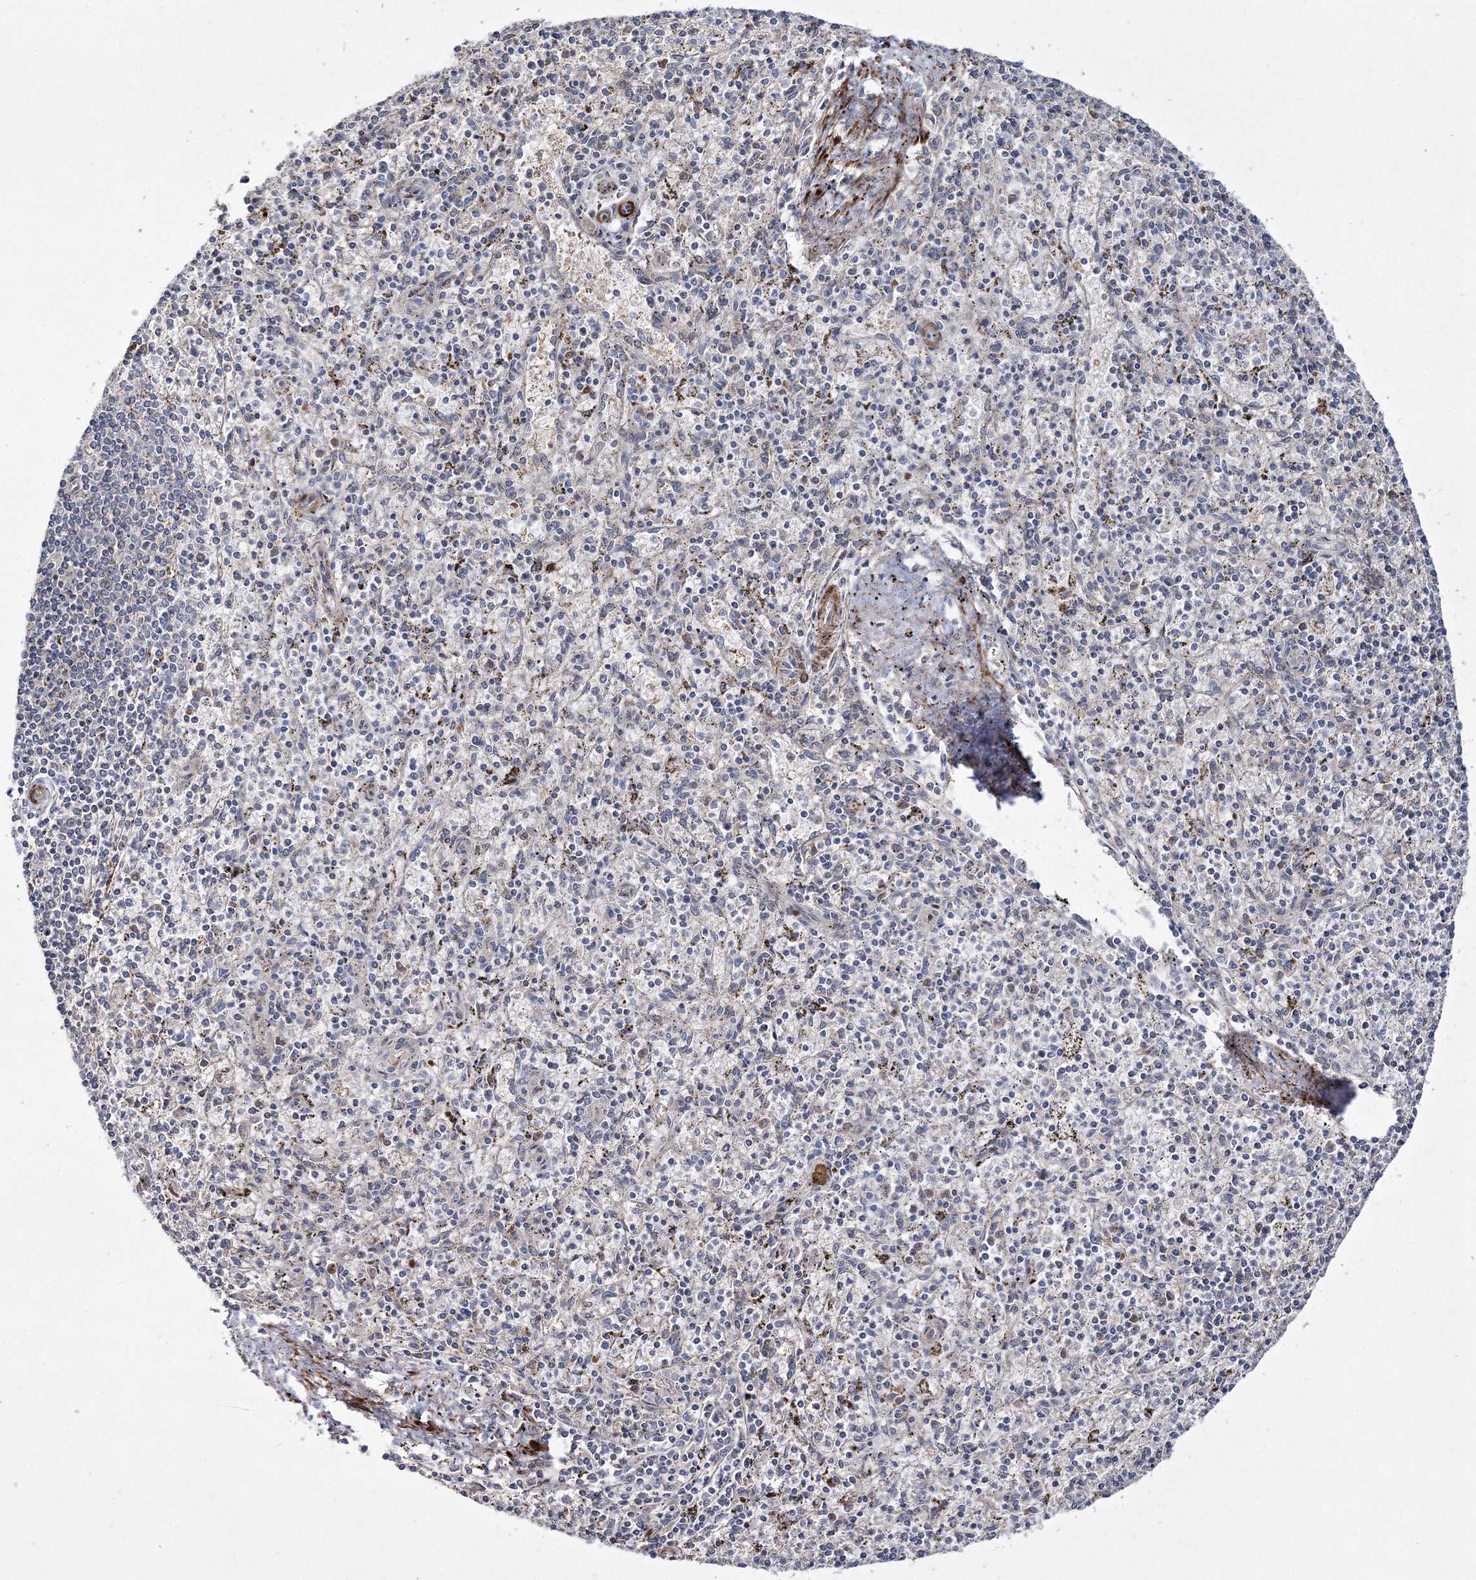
{"staining": {"intensity": "negative", "quantity": "none", "location": "none"}, "tissue": "spleen", "cell_type": "Cells in red pulp", "image_type": "normal", "snomed": [{"axis": "morphology", "description": "Normal tissue, NOS"}, {"axis": "topography", "description": "Spleen"}], "caption": "An IHC photomicrograph of normal spleen is shown. There is no staining in cells in red pulp of spleen.", "gene": "ZSWIM6", "patient": {"sex": "male", "age": 72}}